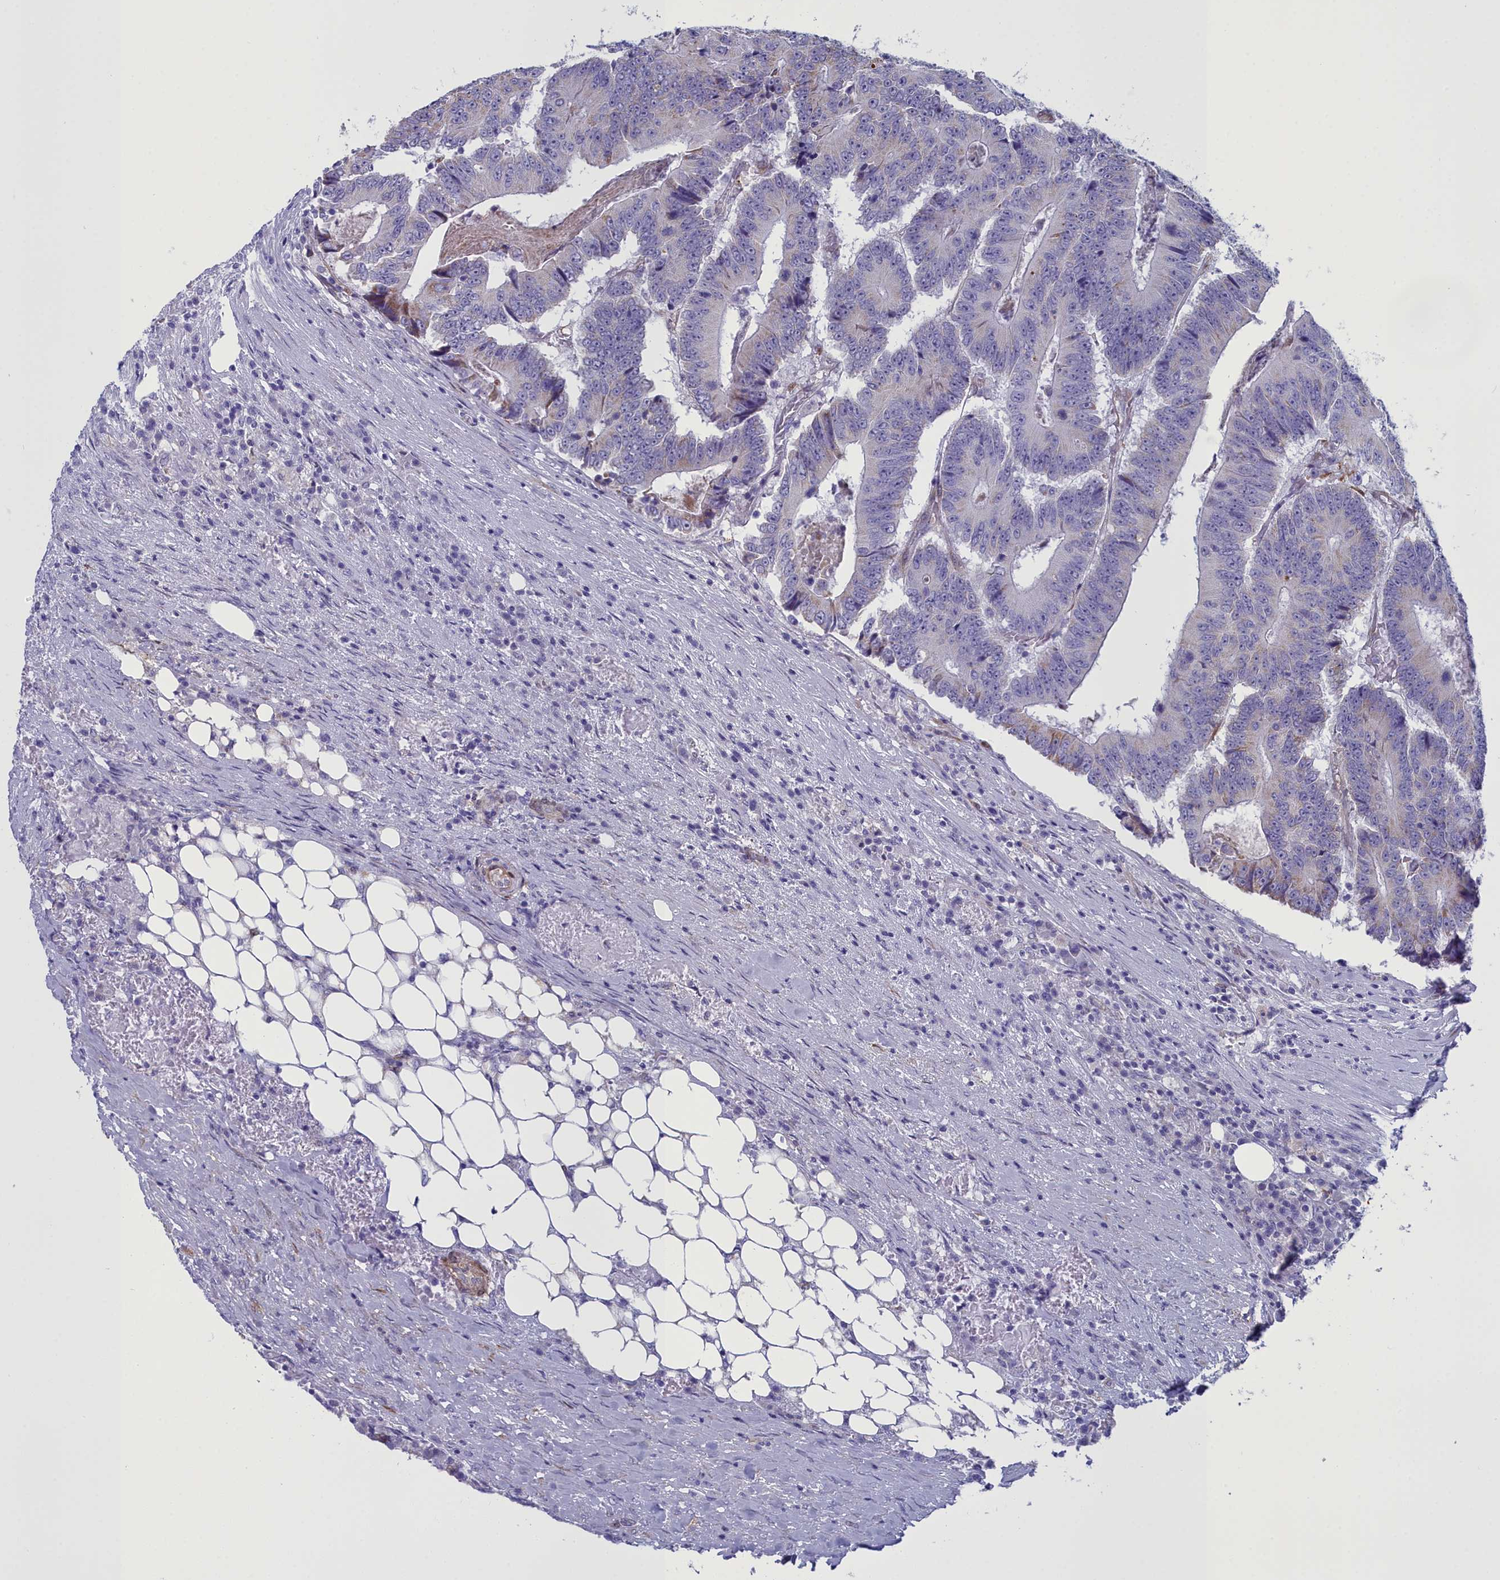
{"staining": {"intensity": "weak", "quantity": "<25%", "location": "cytoplasmic/membranous"}, "tissue": "colorectal cancer", "cell_type": "Tumor cells", "image_type": "cancer", "snomed": [{"axis": "morphology", "description": "Adenocarcinoma, NOS"}, {"axis": "topography", "description": "Colon"}], "caption": "Immunohistochemical staining of adenocarcinoma (colorectal) displays no significant expression in tumor cells.", "gene": "PPP1R14A", "patient": {"sex": "male", "age": 83}}